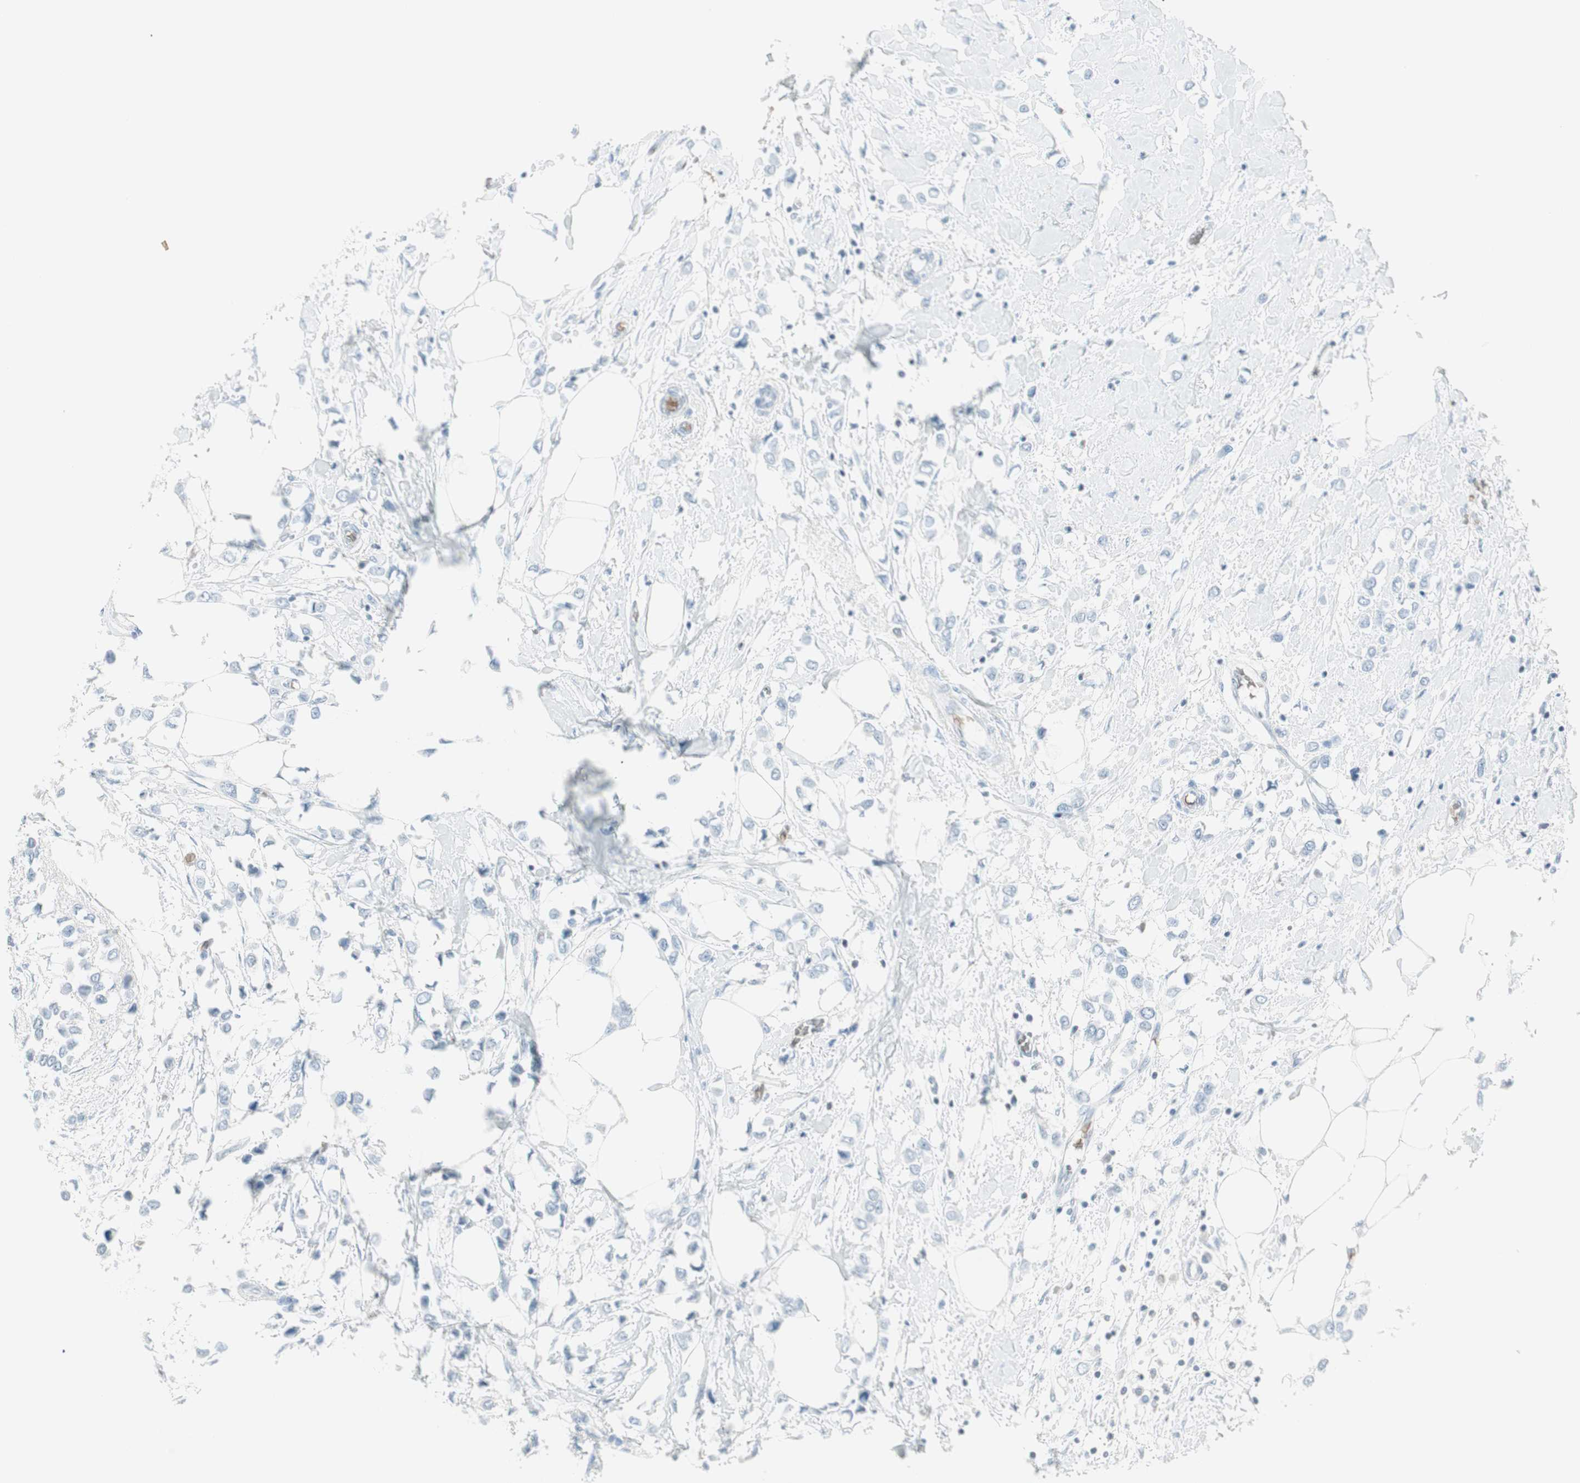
{"staining": {"intensity": "negative", "quantity": "none", "location": "none"}, "tissue": "breast cancer", "cell_type": "Tumor cells", "image_type": "cancer", "snomed": [{"axis": "morphology", "description": "Lobular carcinoma"}, {"axis": "topography", "description": "Breast"}], "caption": "This is a micrograph of IHC staining of breast cancer (lobular carcinoma), which shows no staining in tumor cells.", "gene": "MAP4K1", "patient": {"sex": "female", "age": 51}}